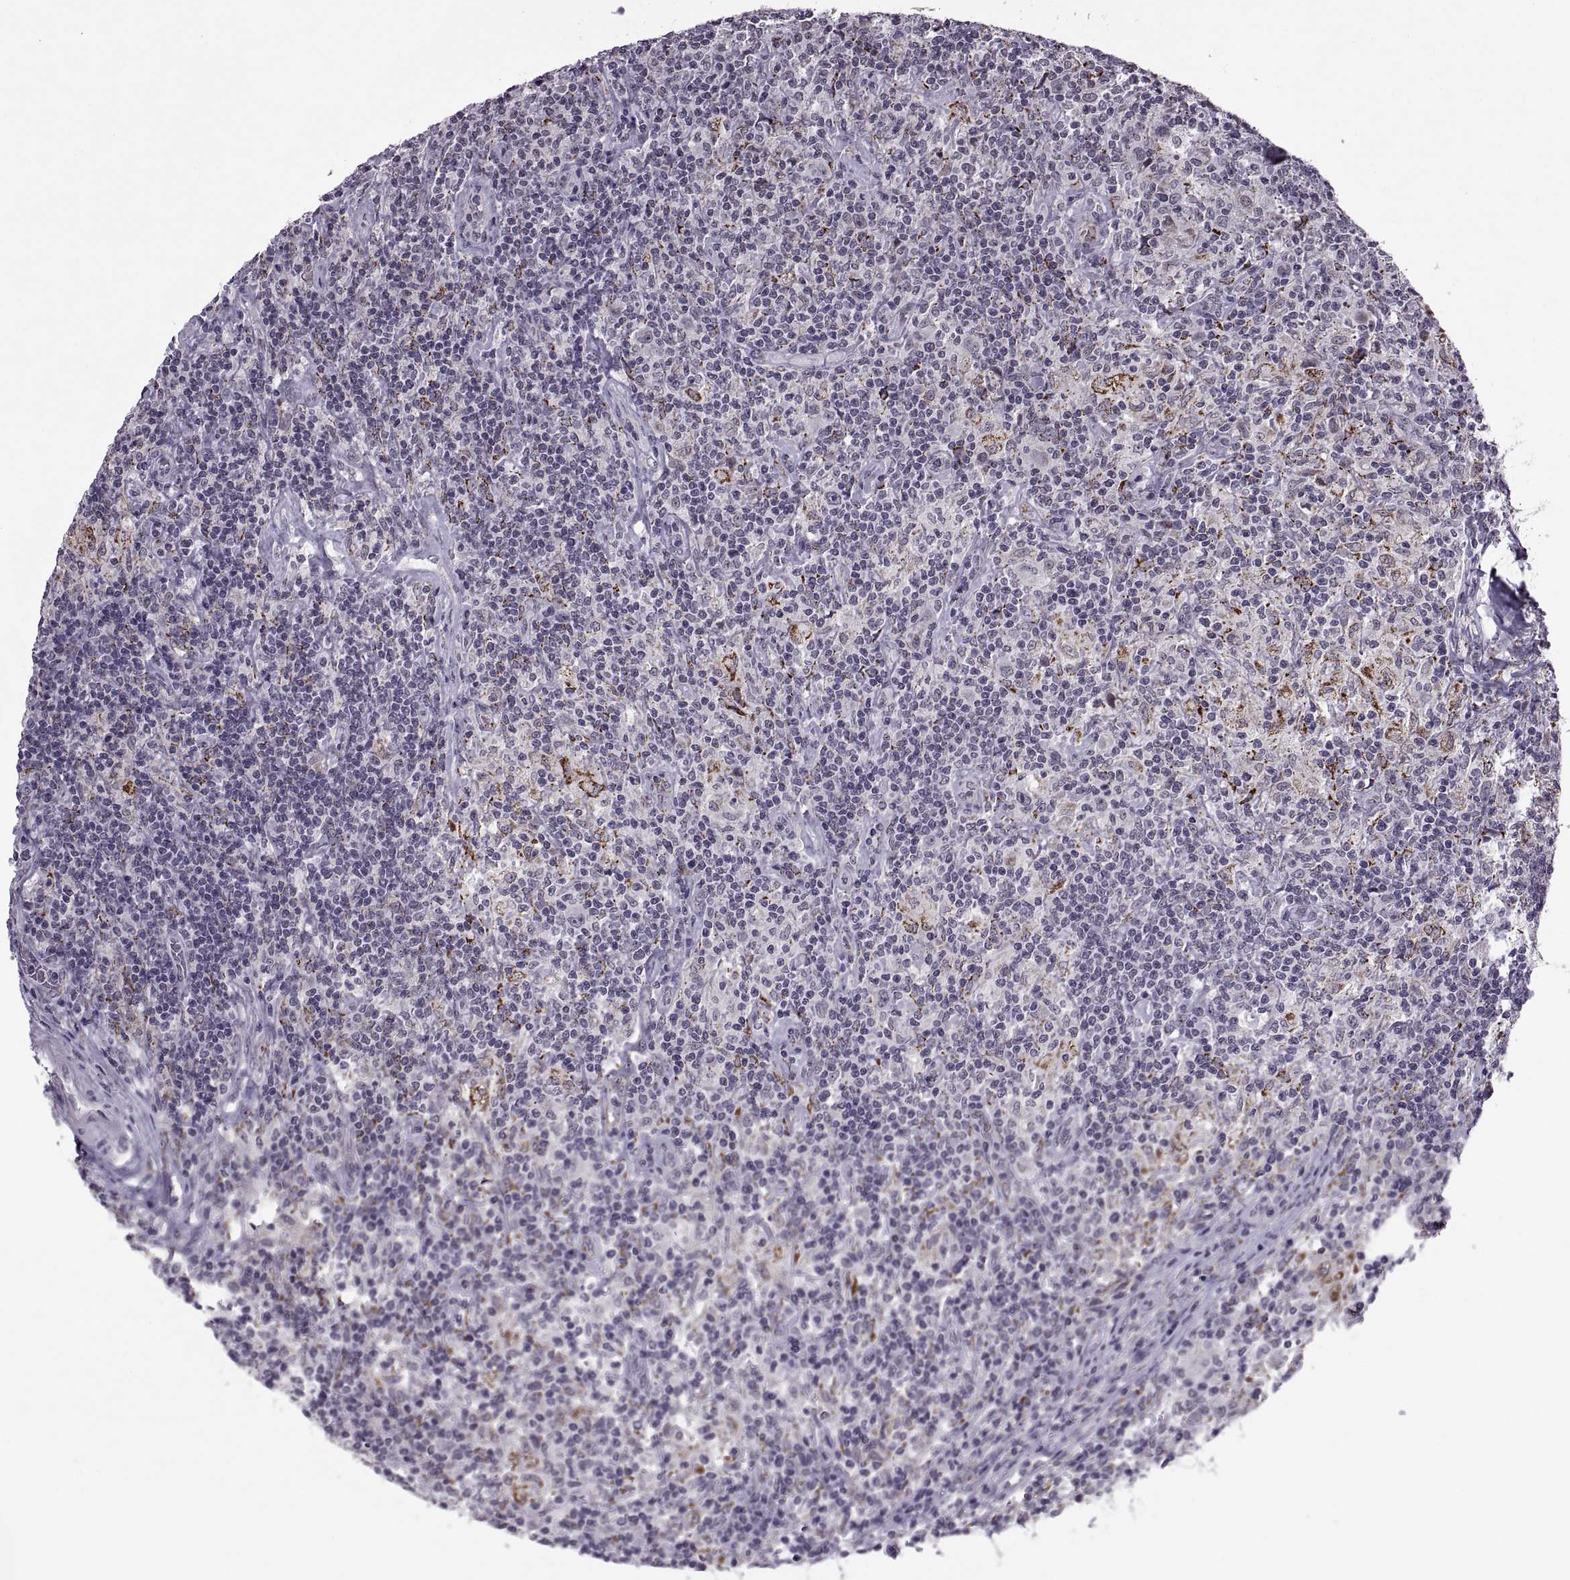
{"staining": {"intensity": "negative", "quantity": "none", "location": "none"}, "tissue": "lymphoma", "cell_type": "Tumor cells", "image_type": "cancer", "snomed": [{"axis": "morphology", "description": "Hodgkin's disease, NOS"}, {"axis": "topography", "description": "Lymph node"}], "caption": "DAB immunohistochemical staining of lymphoma displays no significant positivity in tumor cells.", "gene": "OTP", "patient": {"sex": "male", "age": 70}}